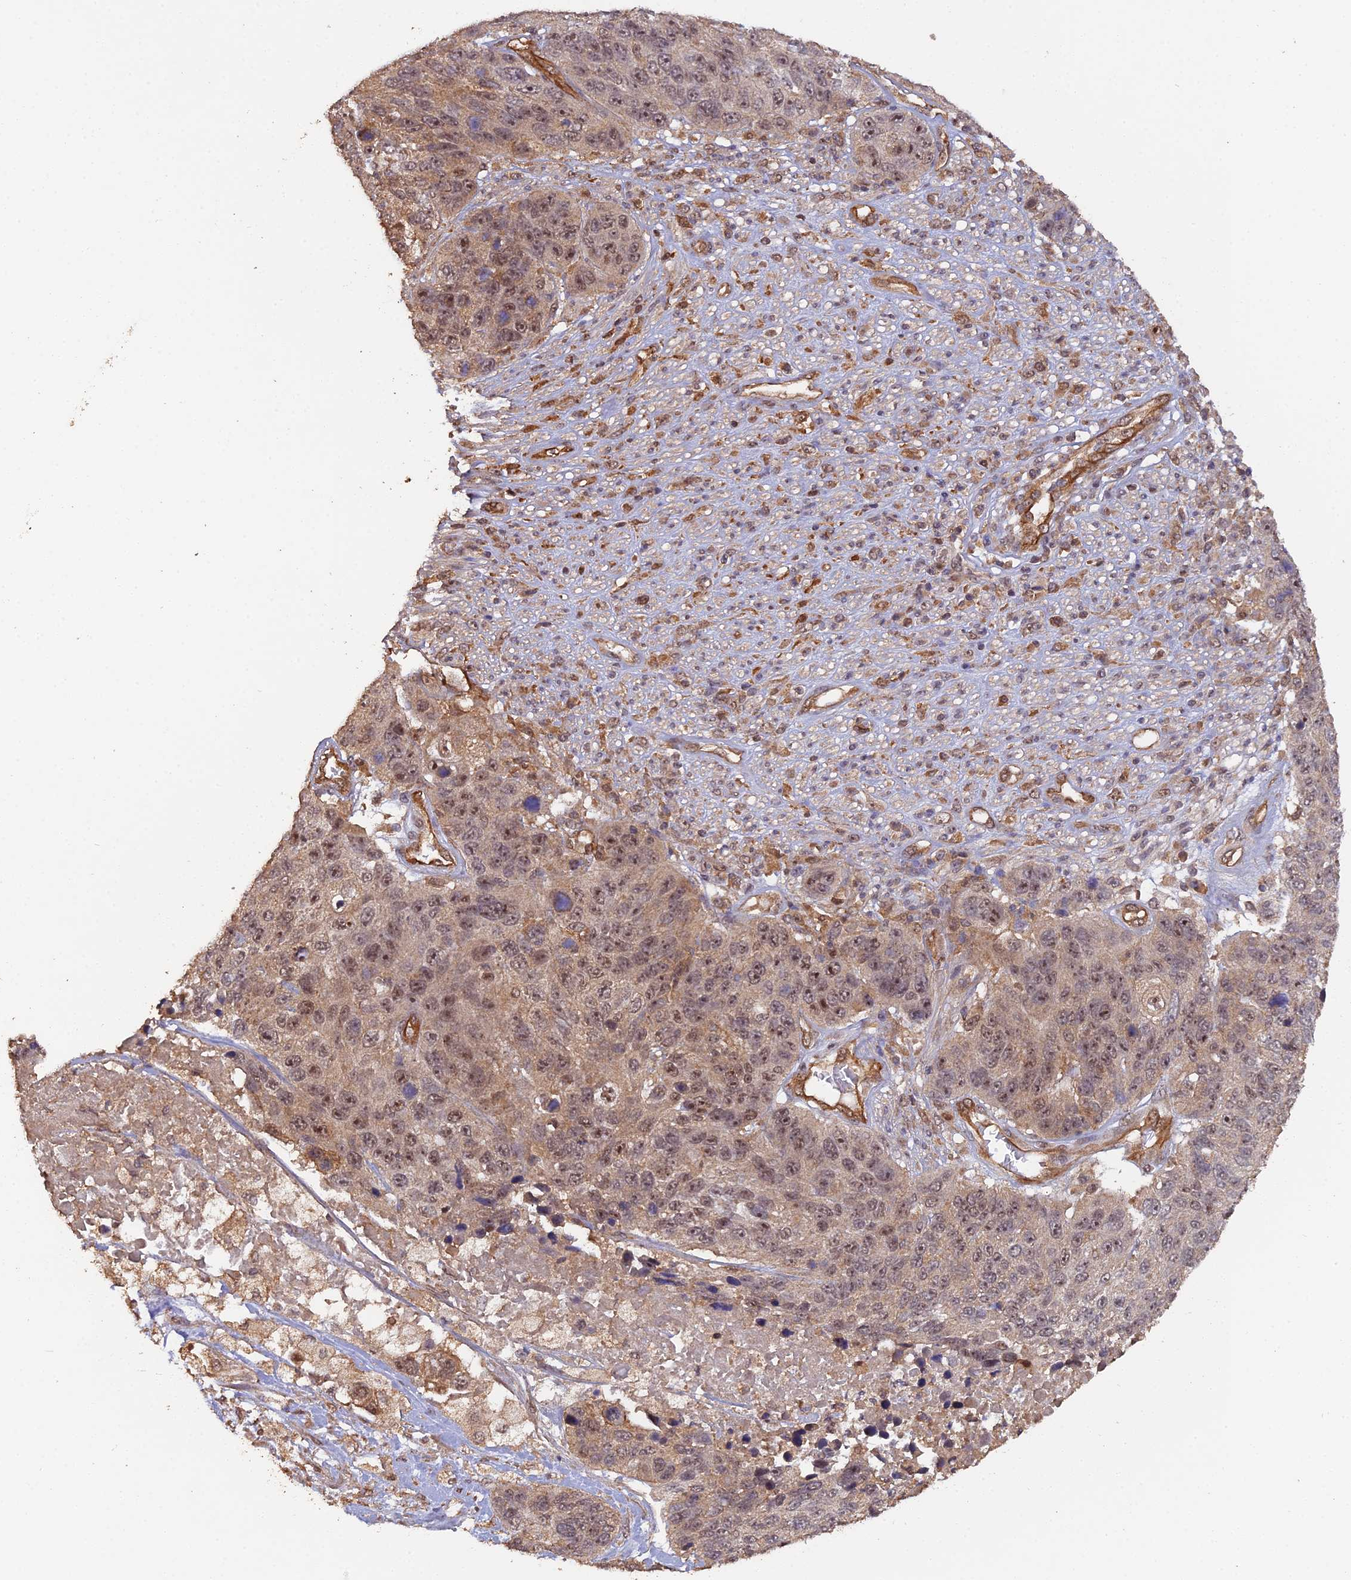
{"staining": {"intensity": "moderate", "quantity": ">75%", "location": "cytoplasmic/membranous,nuclear"}, "tissue": "lung cancer", "cell_type": "Tumor cells", "image_type": "cancer", "snomed": [{"axis": "morphology", "description": "Normal tissue, NOS"}, {"axis": "morphology", "description": "Squamous cell carcinoma, NOS"}, {"axis": "topography", "description": "Lymph node"}, {"axis": "topography", "description": "Lung"}], "caption": "Lung cancer stained with a protein marker reveals moderate staining in tumor cells.", "gene": "RALGAPA2", "patient": {"sex": "male", "age": 66}}